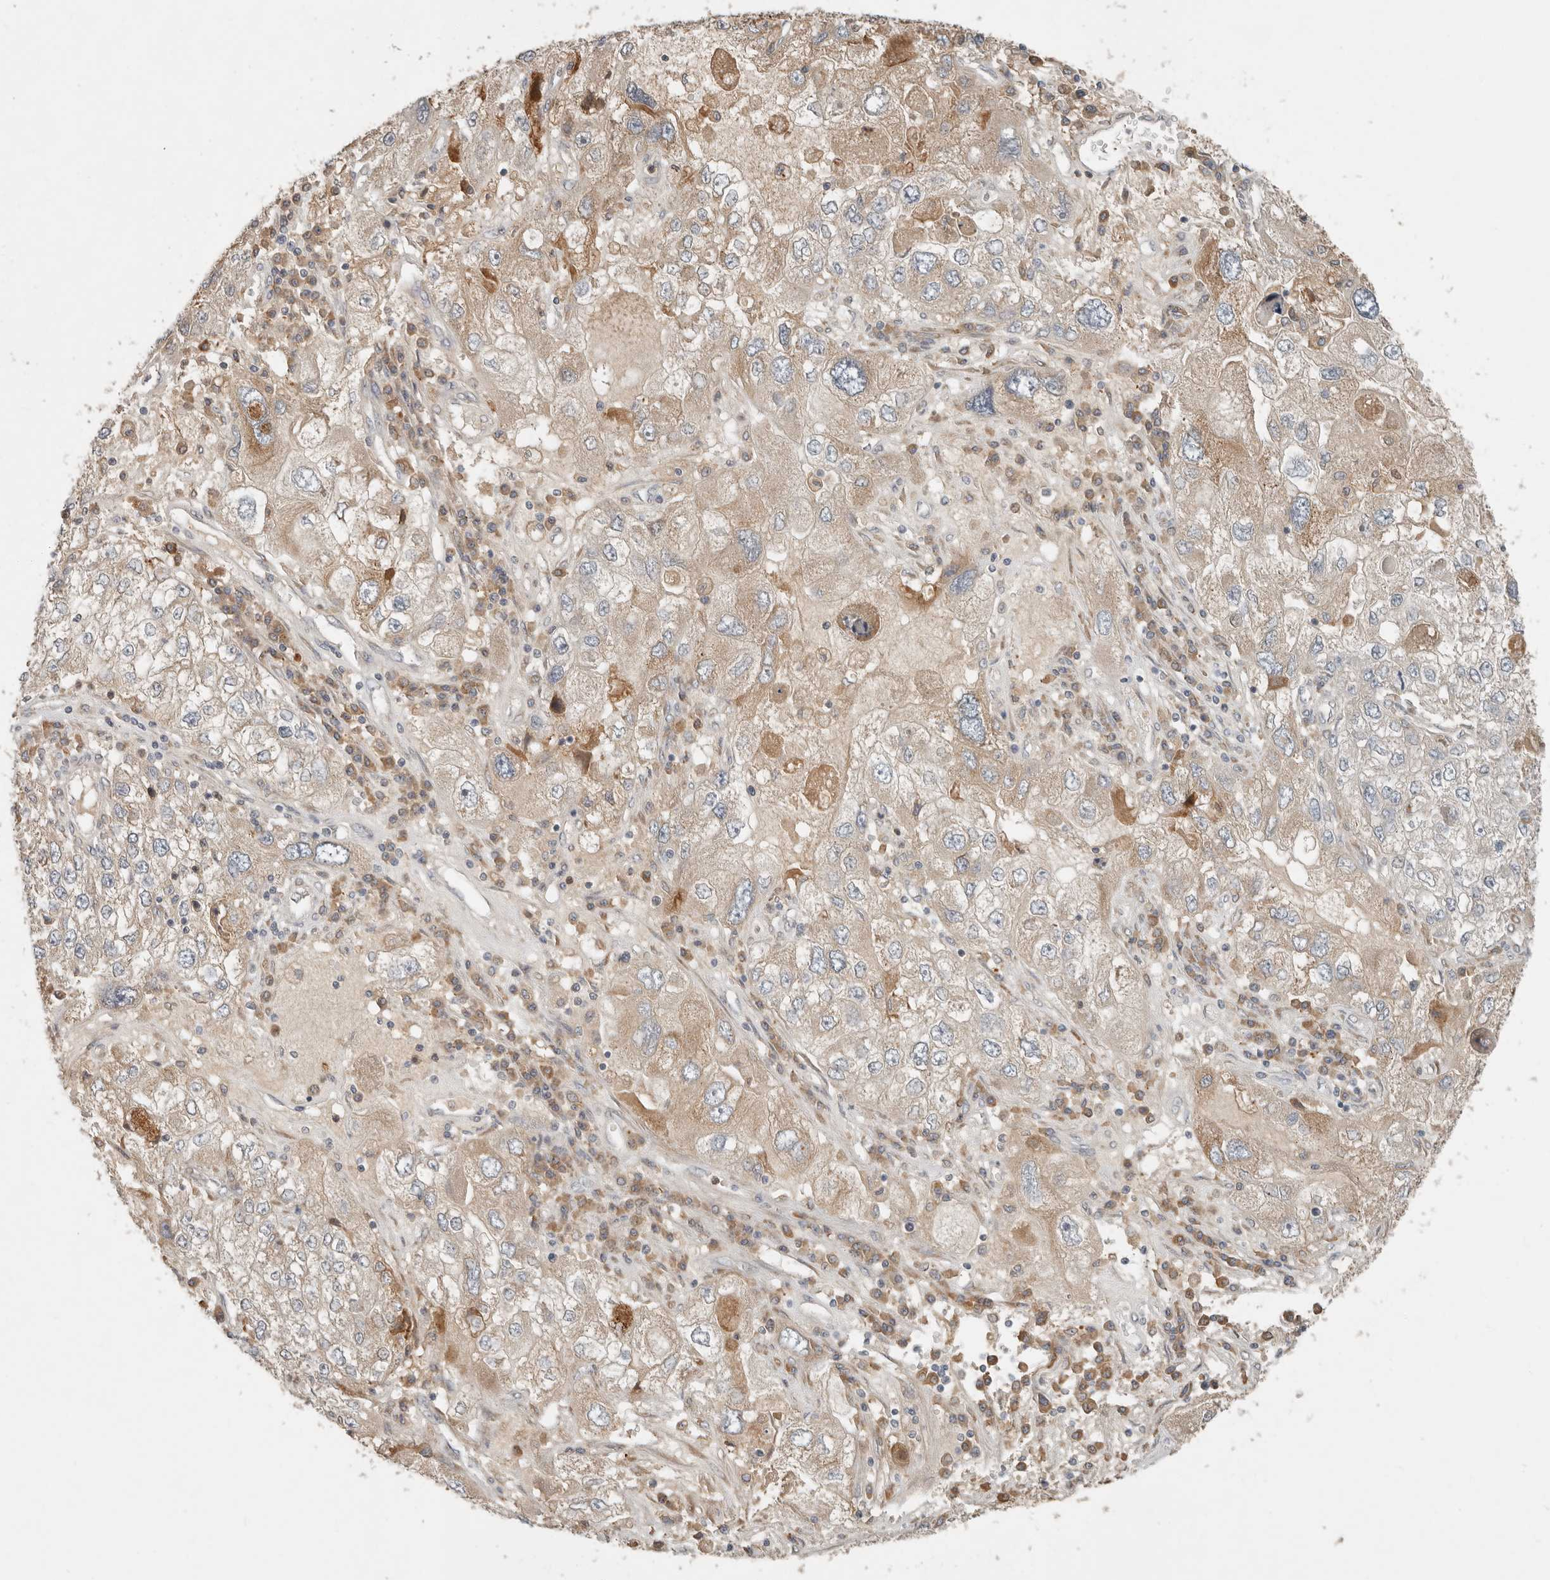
{"staining": {"intensity": "weak", "quantity": "25%-75%", "location": "cytoplasmic/membranous"}, "tissue": "endometrial cancer", "cell_type": "Tumor cells", "image_type": "cancer", "snomed": [{"axis": "morphology", "description": "Adenocarcinoma, NOS"}, {"axis": "topography", "description": "Endometrium"}], "caption": "Weak cytoplasmic/membranous protein expression is present in about 25%-75% of tumor cells in endometrial cancer (adenocarcinoma). (DAB IHC with brightfield microscopy, high magnification).", "gene": "ARHGEF10L", "patient": {"sex": "female", "age": 49}}